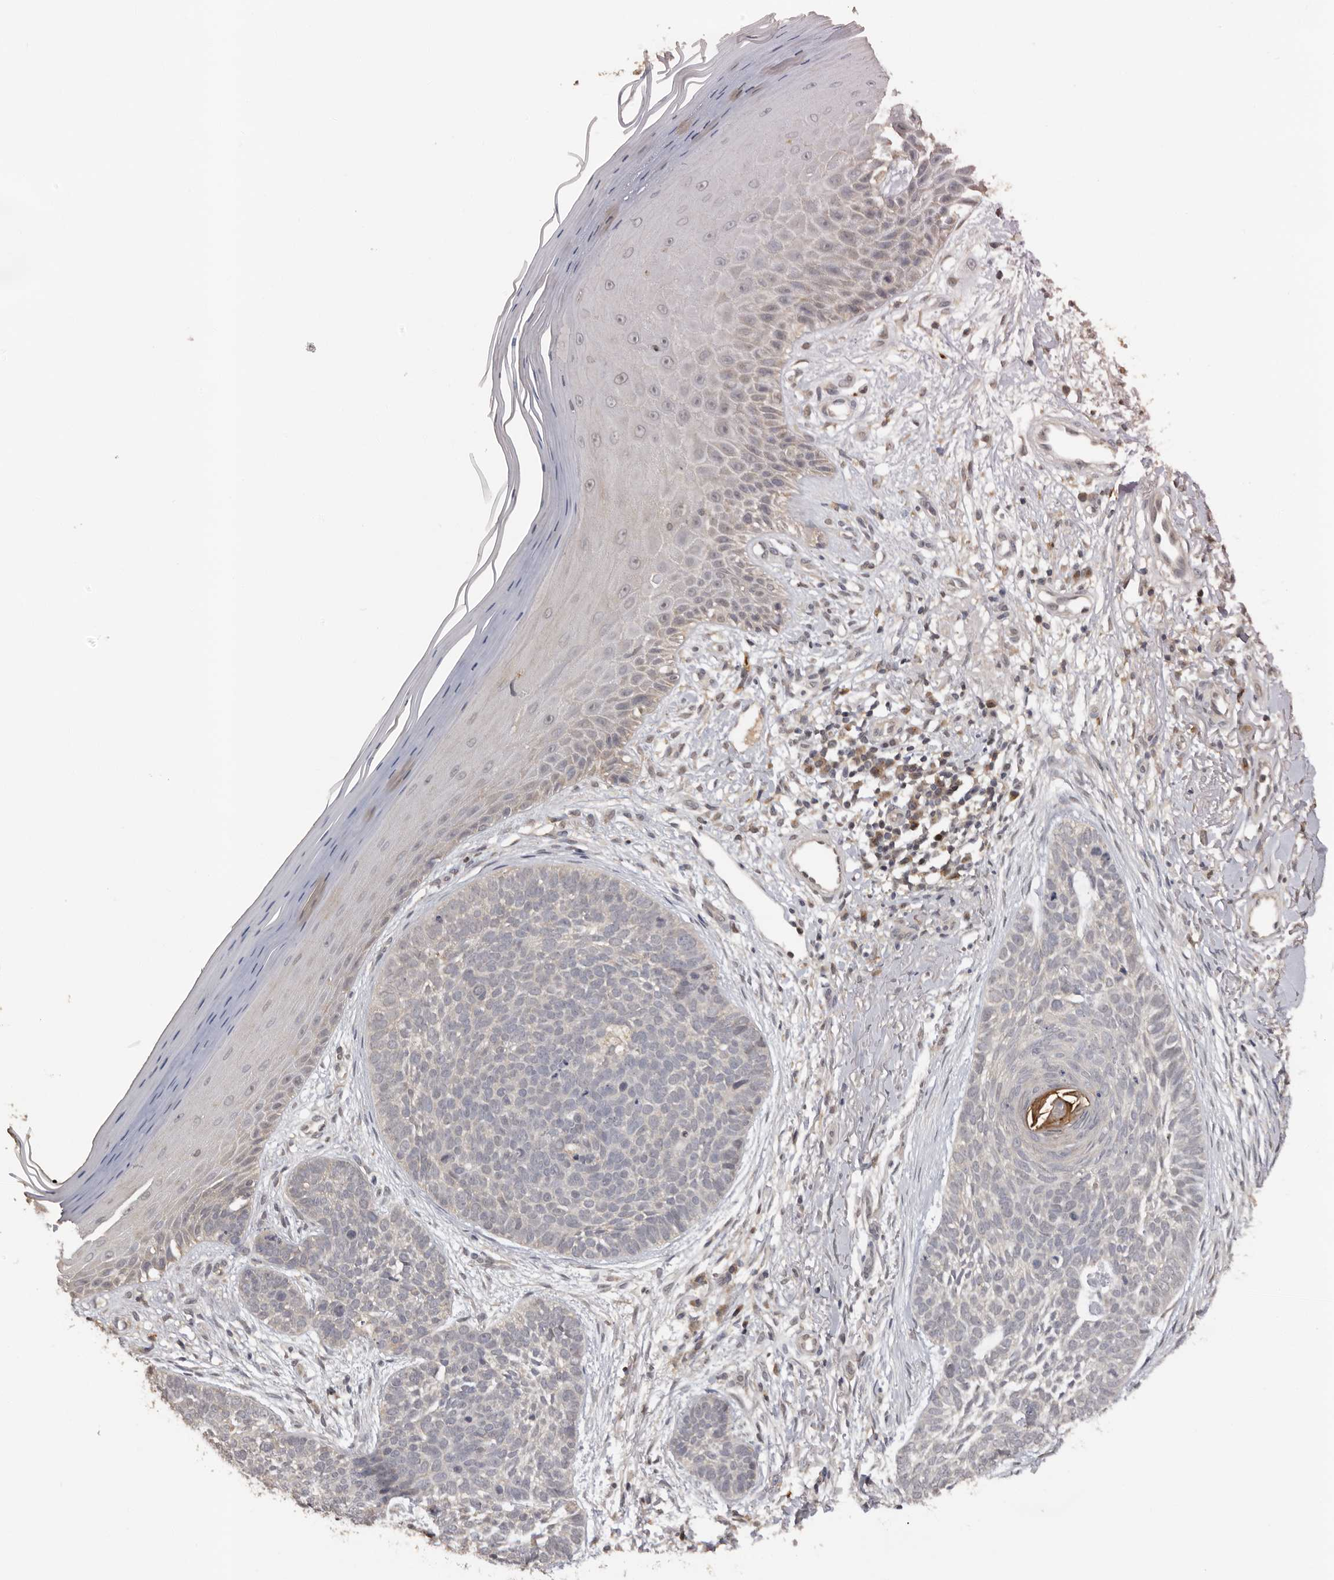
{"staining": {"intensity": "negative", "quantity": "none", "location": "none"}, "tissue": "skin cancer", "cell_type": "Tumor cells", "image_type": "cancer", "snomed": [{"axis": "morphology", "description": "Normal tissue, NOS"}, {"axis": "morphology", "description": "Basal cell carcinoma"}, {"axis": "topography", "description": "Skin"}], "caption": "Immunohistochemistry histopathology image of neoplastic tissue: human skin basal cell carcinoma stained with DAB exhibits no significant protein positivity in tumor cells. (Brightfield microscopy of DAB (3,3'-diaminobenzidine) immunohistochemistry at high magnification).", "gene": "KIF2B", "patient": {"sex": "male", "age": 67}}